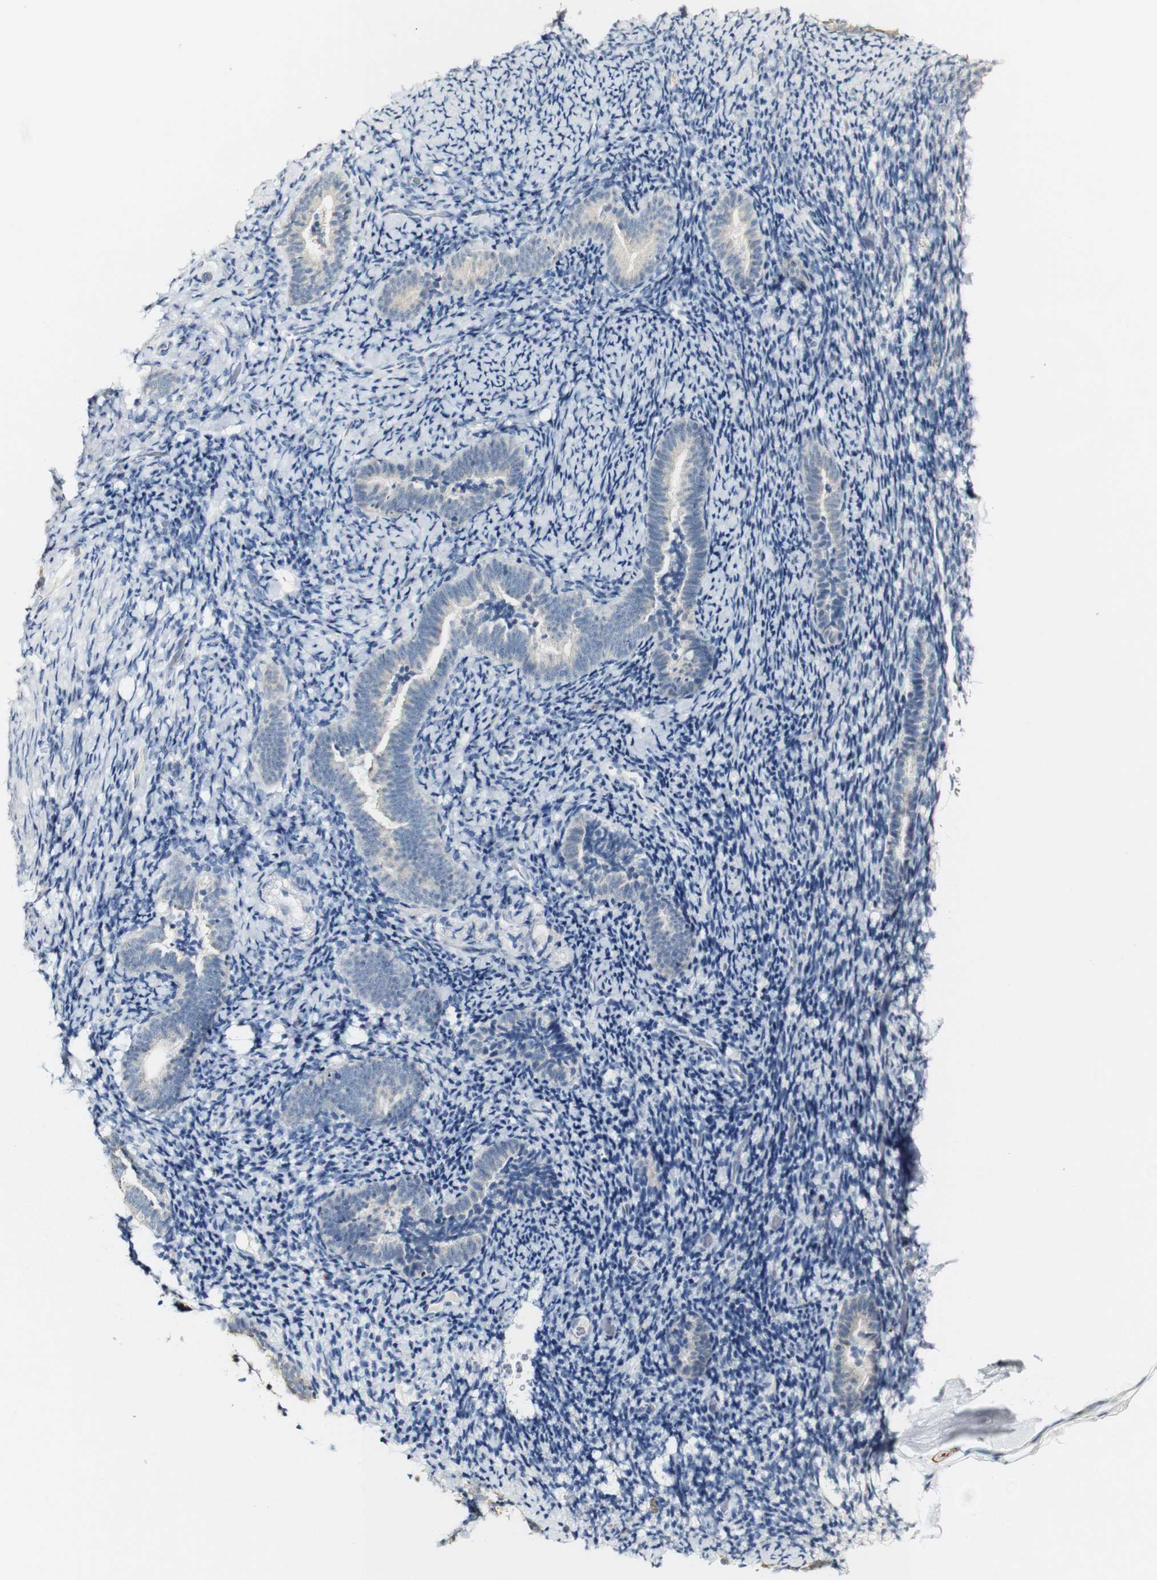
{"staining": {"intensity": "negative", "quantity": "none", "location": "none"}, "tissue": "endometrium", "cell_type": "Cells in endometrial stroma", "image_type": "normal", "snomed": [{"axis": "morphology", "description": "Normal tissue, NOS"}, {"axis": "topography", "description": "Endometrium"}], "caption": "Immunohistochemistry (IHC) of unremarkable human endometrium demonstrates no expression in cells in endometrial stroma.", "gene": "FMO3", "patient": {"sex": "female", "age": 51}}